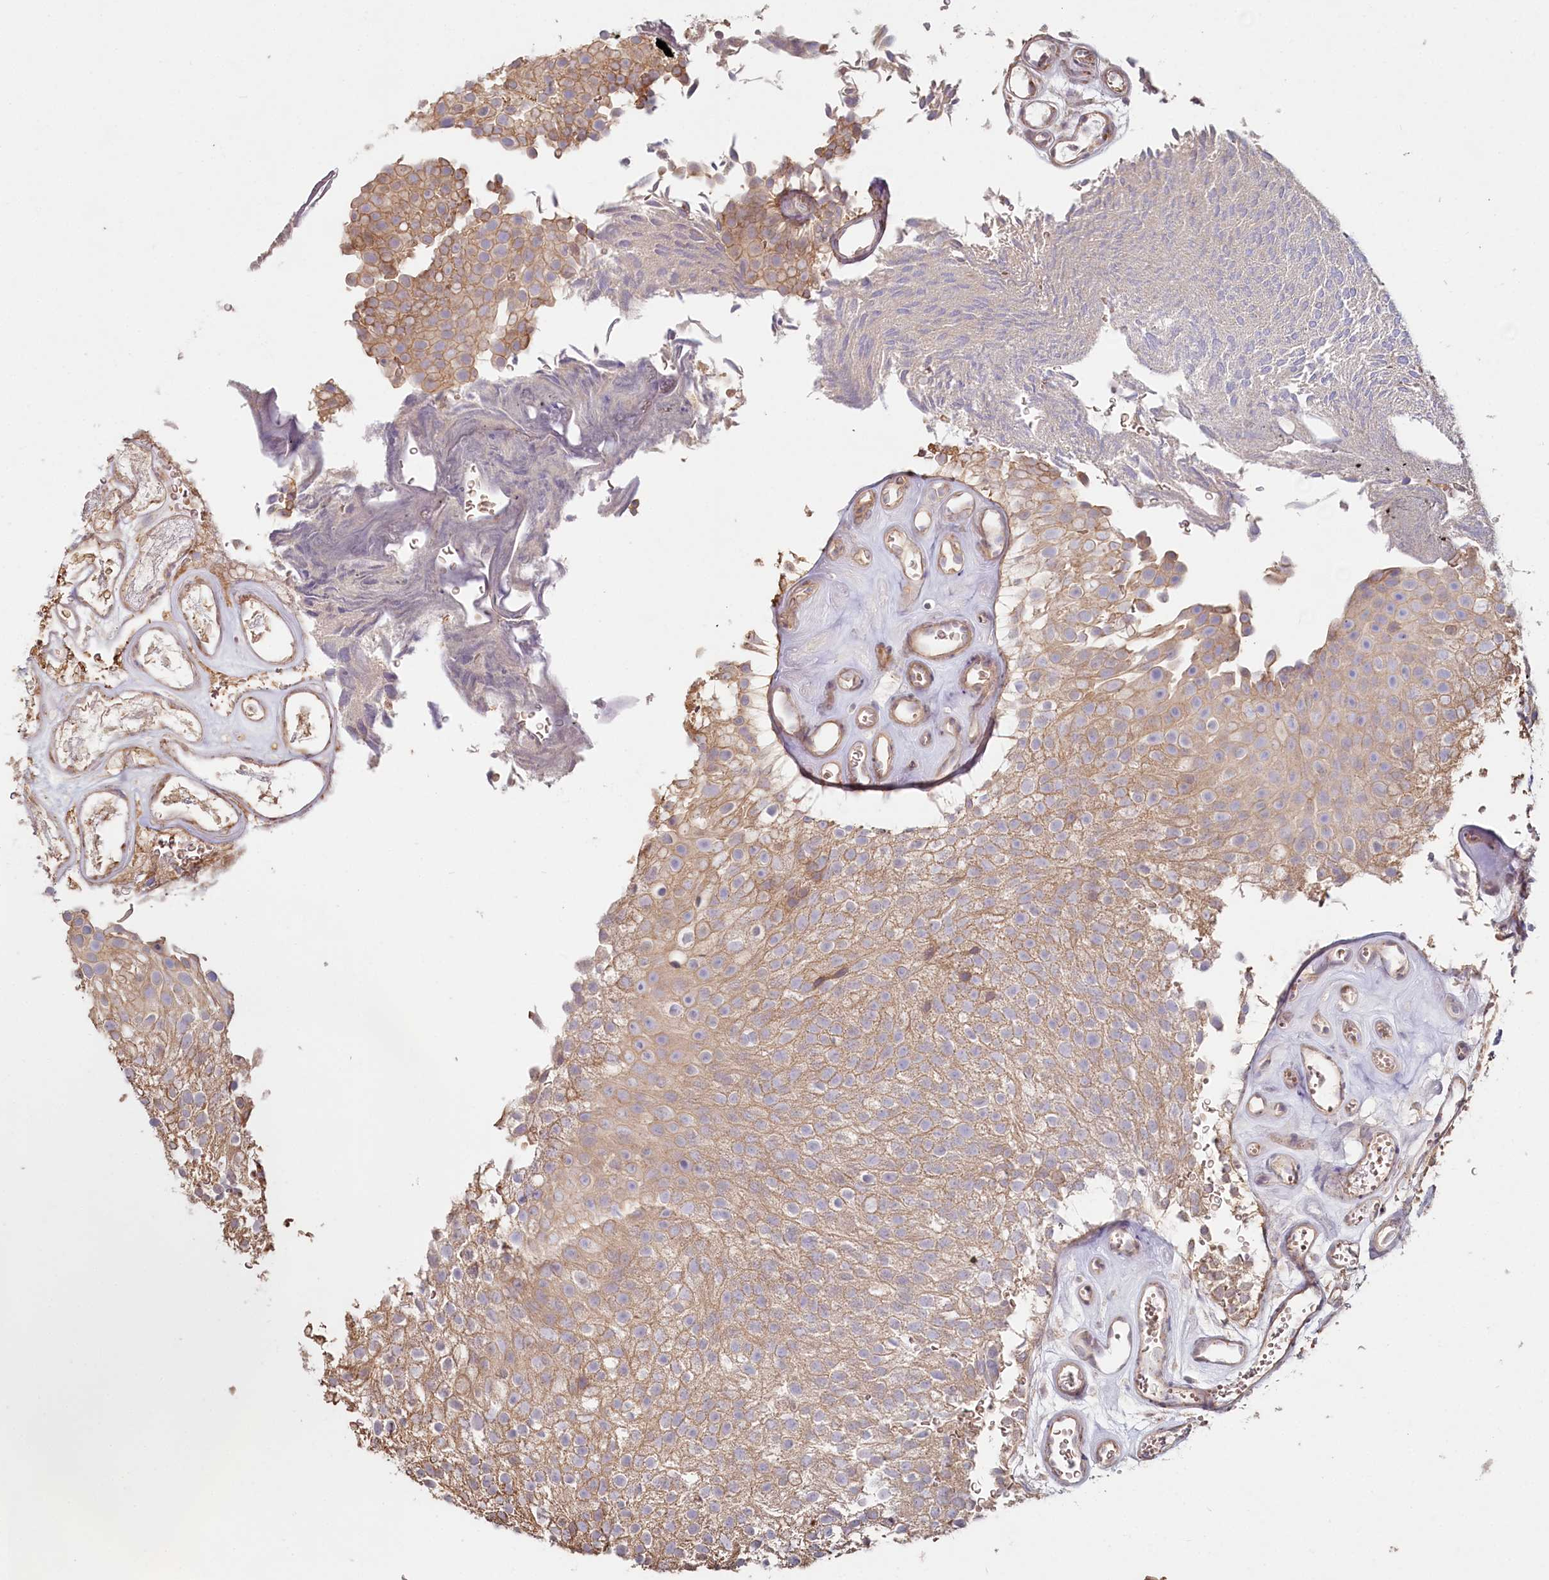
{"staining": {"intensity": "moderate", "quantity": ">75%", "location": "cytoplasmic/membranous"}, "tissue": "urothelial cancer", "cell_type": "Tumor cells", "image_type": "cancer", "snomed": [{"axis": "morphology", "description": "Urothelial carcinoma, Low grade"}, {"axis": "topography", "description": "Urinary bladder"}], "caption": "Urothelial cancer stained with immunohistochemistry (IHC) shows moderate cytoplasmic/membranous staining in approximately >75% of tumor cells.", "gene": "TCHP", "patient": {"sex": "male", "age": 78}}